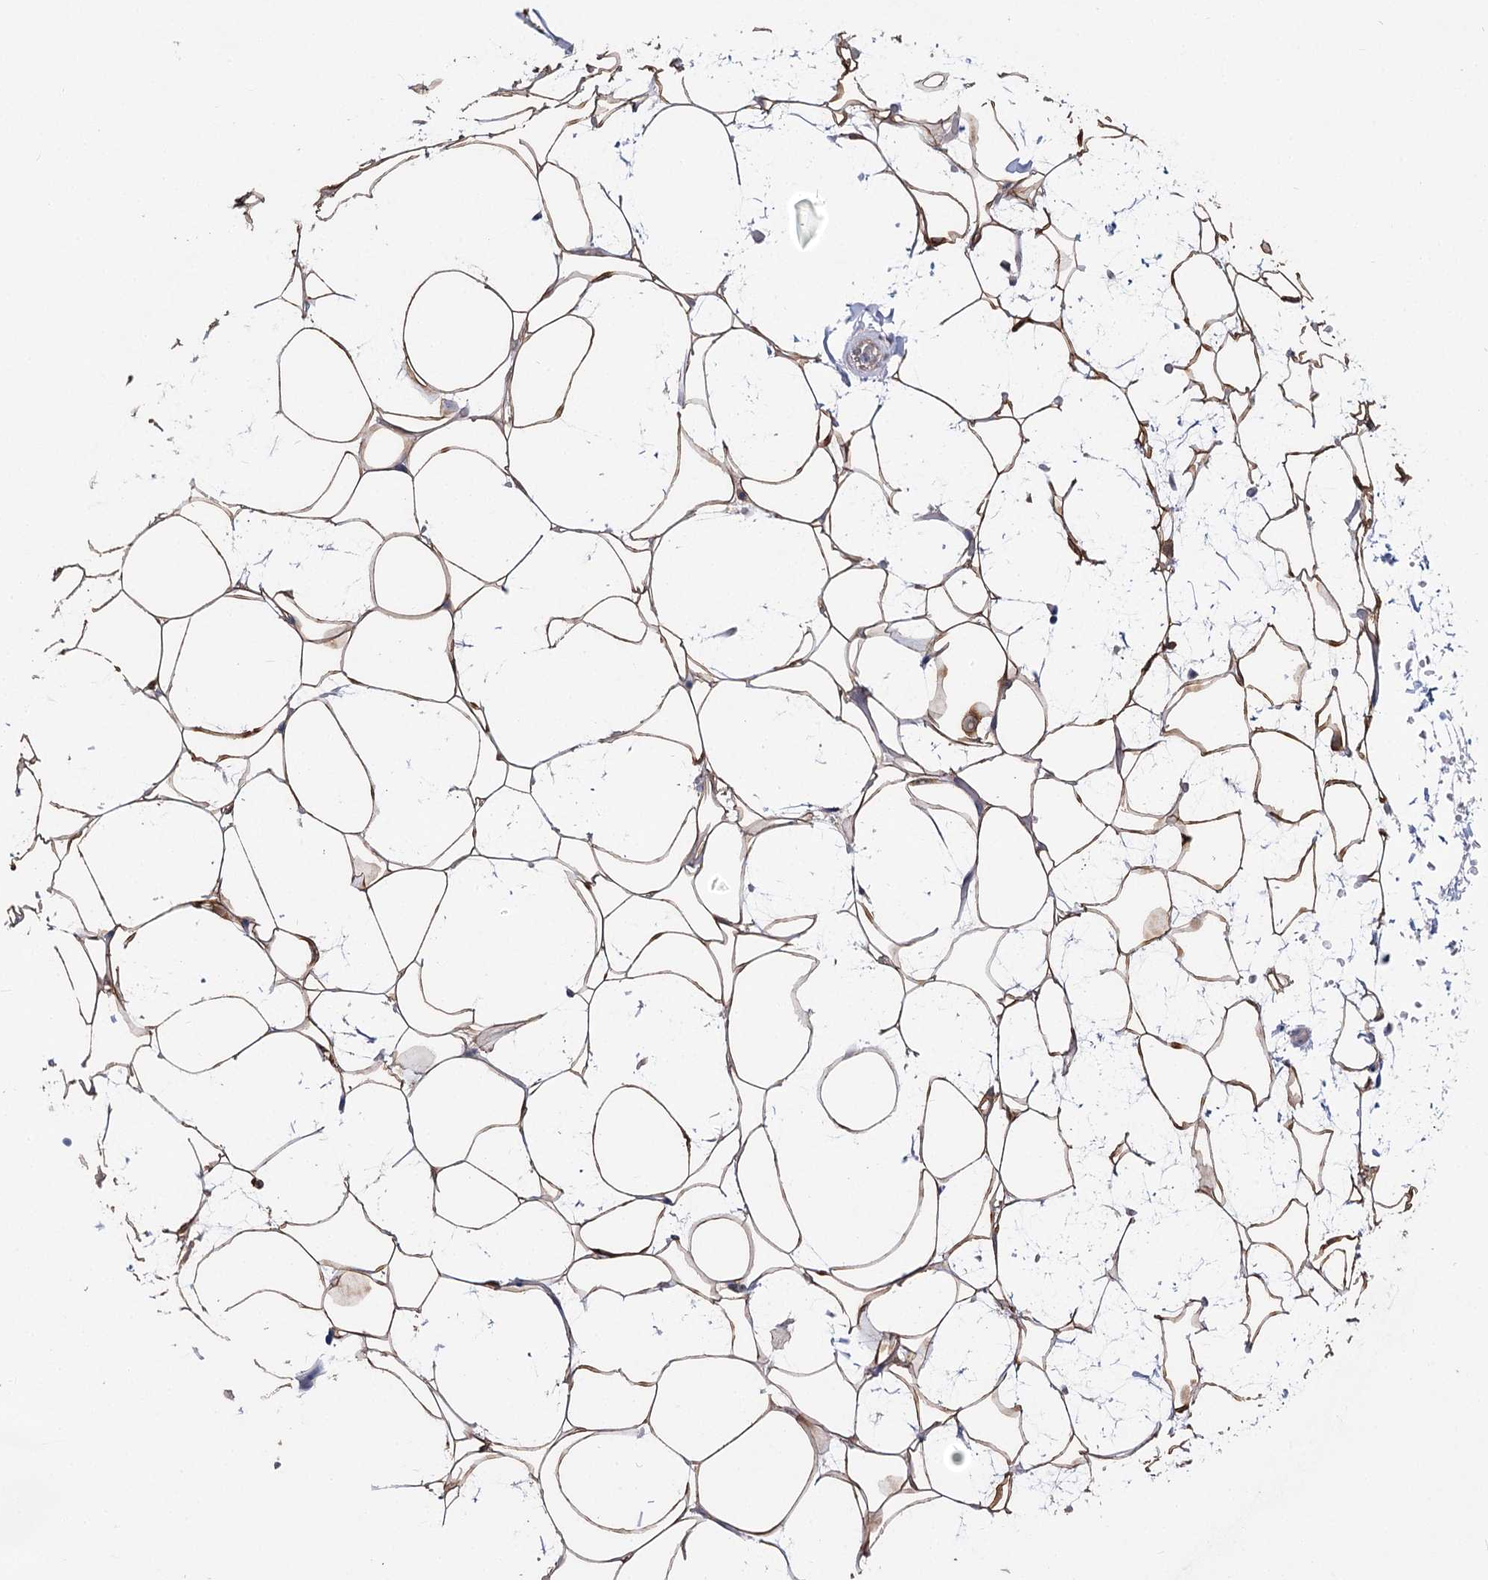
{"staining": {"intensity": "moderate", "quantity": ">75%", "location": "cytoplasmic/membranous"}, "tissue": "adipose tissue", "cell_type": "Adipocytes", "image_type": "normal", "snomed": [{"axis": "morphology", "description": "Normal tissue, NOS"}, {"axis": "topography", "description": "Breast"}], "caption": "Adipose tissue stained with IHC demonstrates moderate cytoplasmic/membranous expression in about >75% of adipocytes.", "gene": "UGP2", "patient": {"sex": "female", "age": 26}}